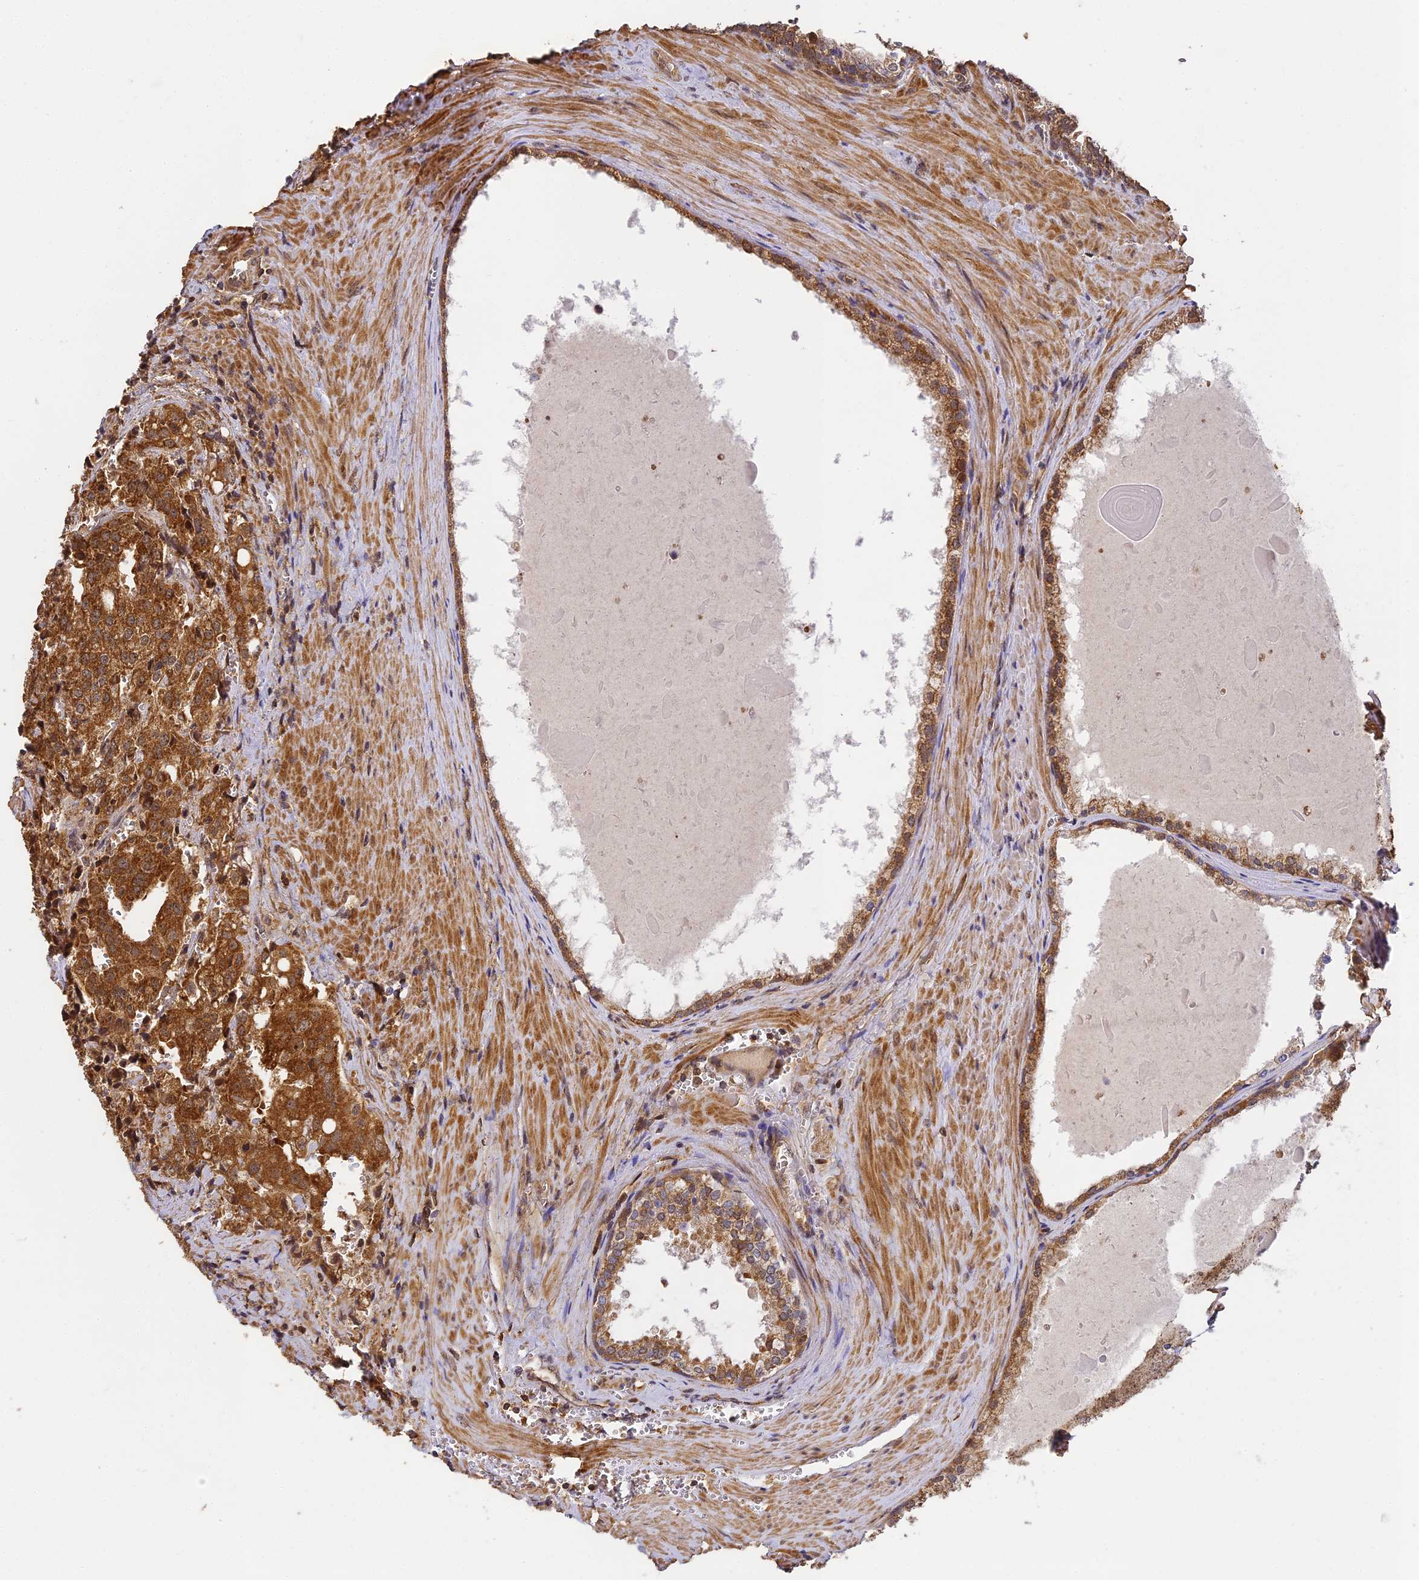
{"staining": {"intensity": "strong", "quantity": ">75%", "location": "cytoplasmic/membranous"}, "tissue": "prostate cancer", "cell_type": "Tumor cells", "image_type": "cancer", "snomed": [{"axis": "morphology", "description": "Adenocarcinoma, High grade"}, {"axis": "topography", "description": "Prostate"}], "caption": "Immunohistochemical staining of human adenocarcinoma (high-grade) (prostate) displays strong cytoplasmic/membranous protein staining in approximately >75% of tumor cells. (brown staining indicates protein expression, while blue staining denotes nuclei).", "gene": "ZNF443", "patient": {"sex": "male", "age": 68}}